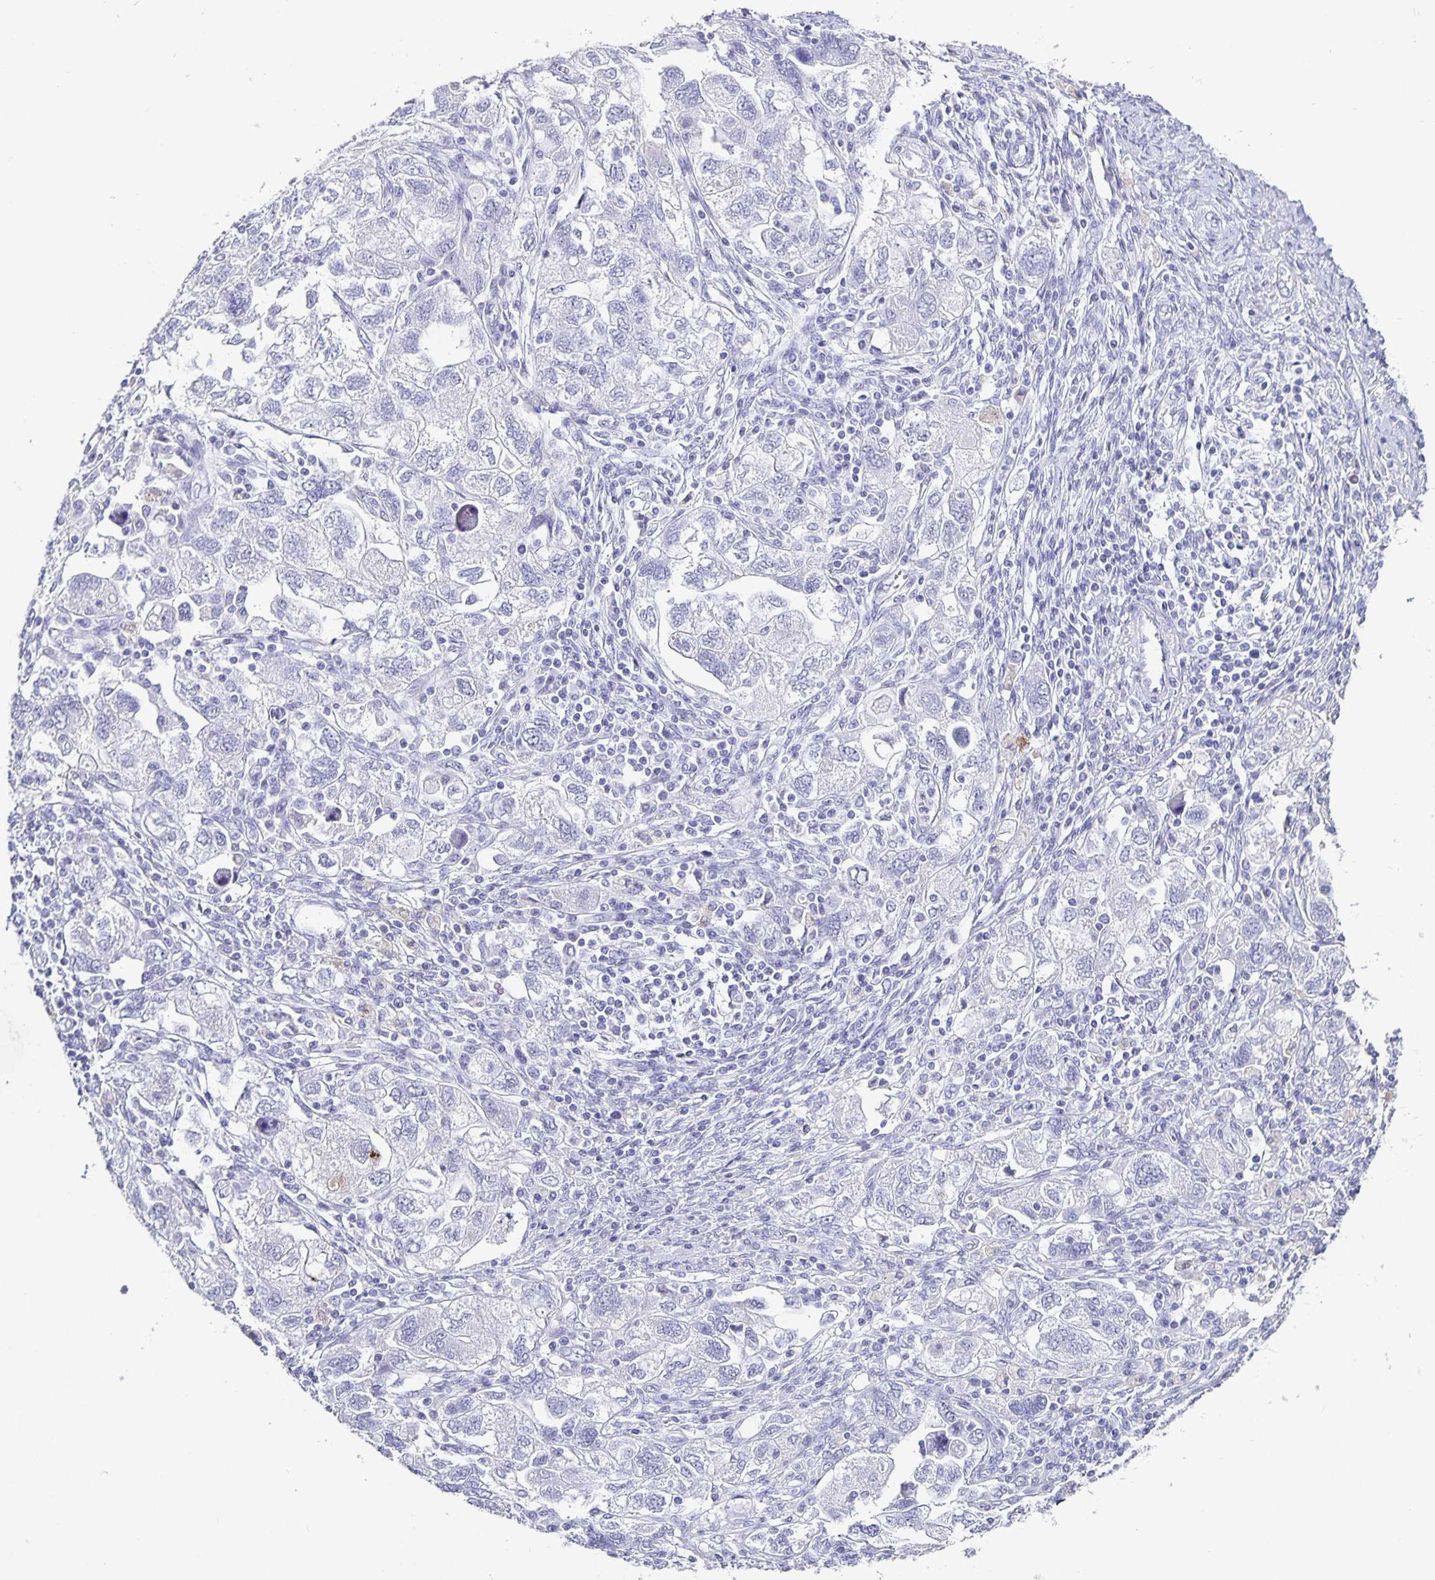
{"staining": {"intensity": "negative", "quantity": "none", "location": "none"}, "tissue": "ovarian cancer", "cell_type": "Tumor cells", "image_type": "cancer", "snomed": [{"axis": "morphology", "description": "Carcinoma, NOS"}, {"axis": "morphology", "description": "Cystadenocarcinoma, serous, NOS"}, {"axis": "topography", "description": "Ovary"}], "caption": "Ovarian cancer was stained to show a protein in brown. There is no significant expression in tumor cells. The staining was performed using DAB (3,3'-diaminobenzidine) to visualize the protein expression in brown, while the nuclei were stained in blue with hematoxylin (Magnification: 20x).", "gene": "CHGA", "patient": {"sex": "female", "age": 69}}